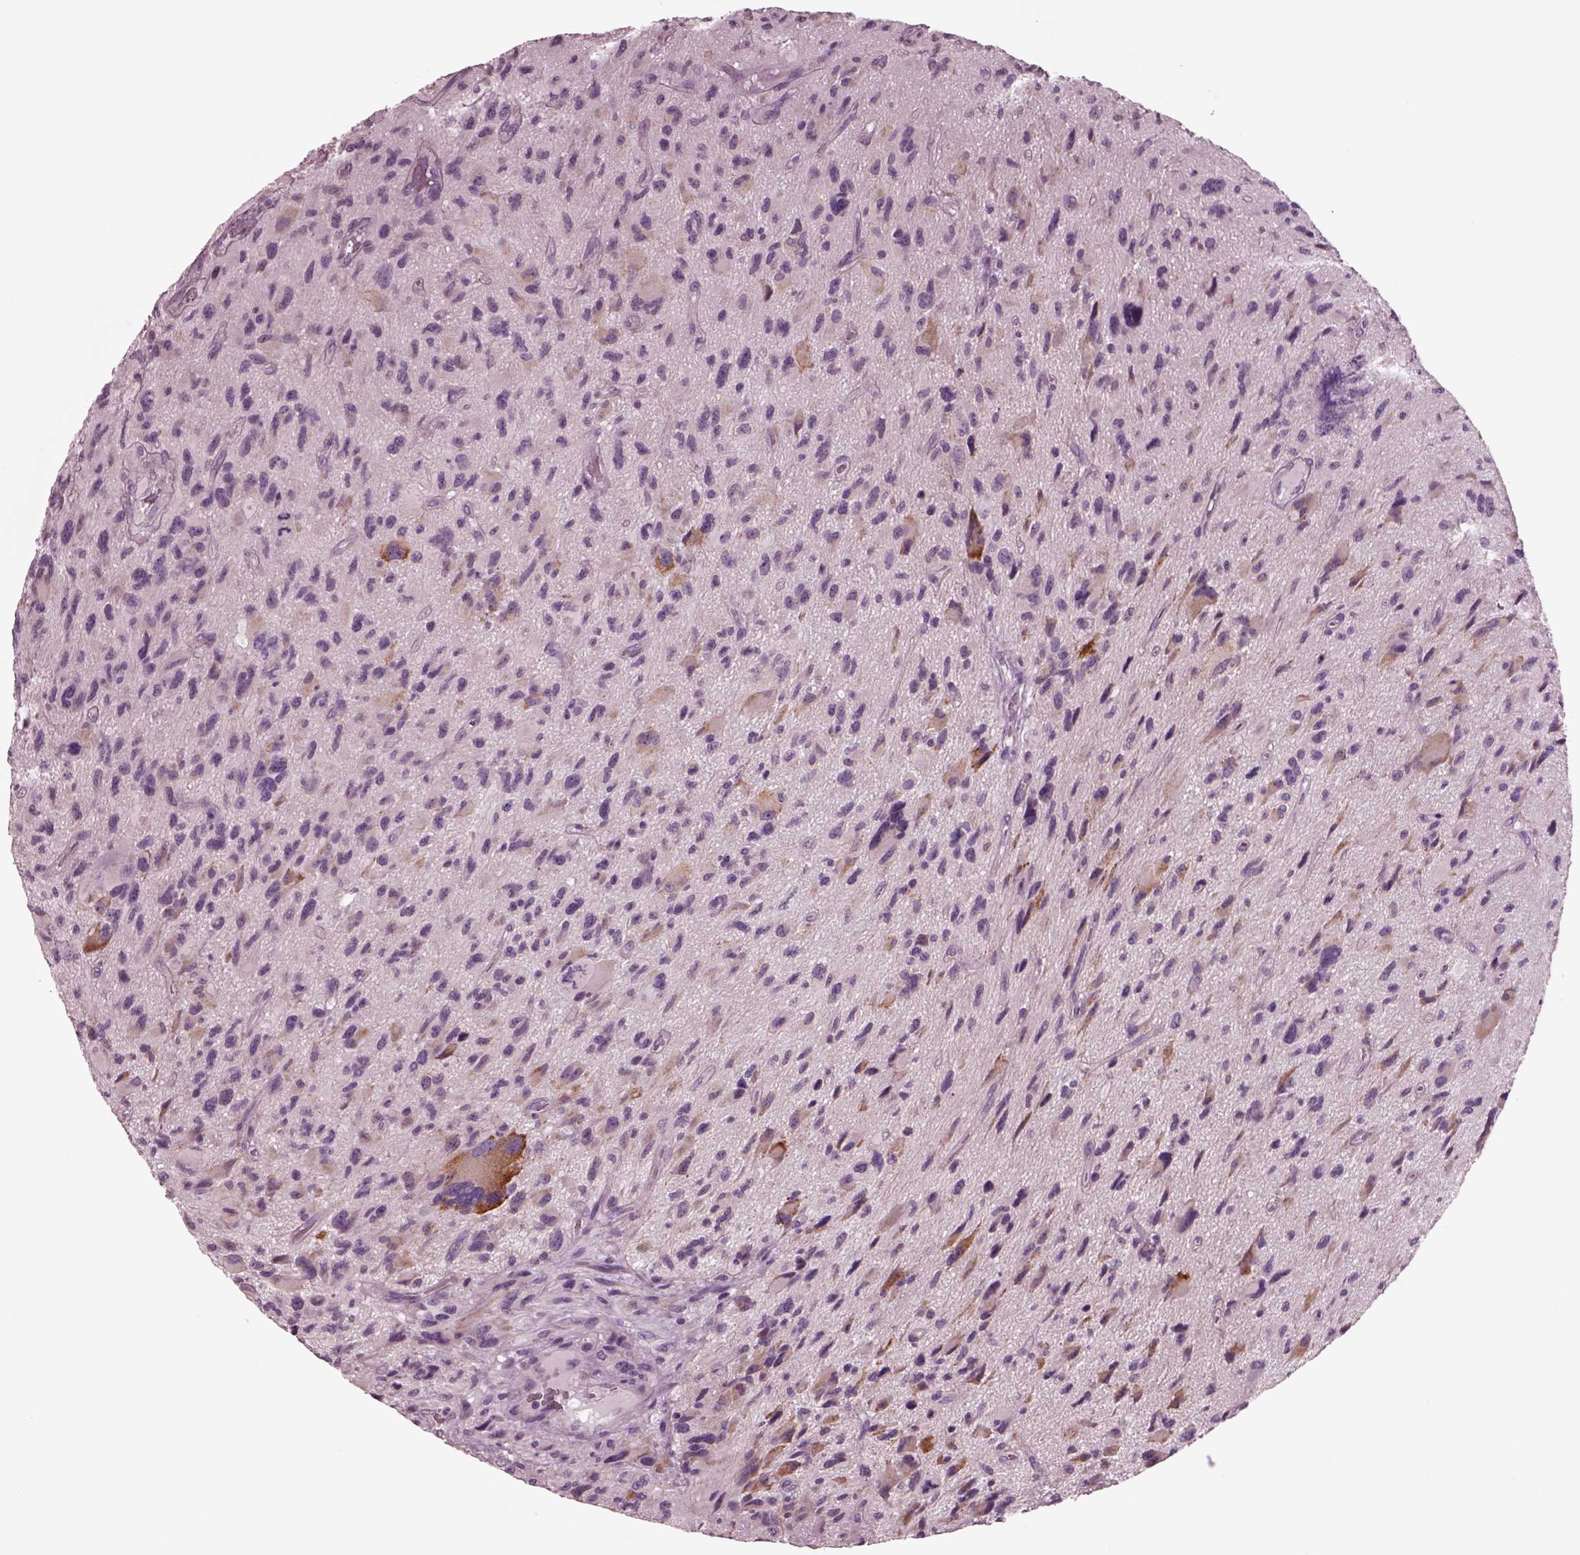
{"staining": {"intensity": "weak", "quantity": "<25%", "location": "cytoplasmic/membranous"}, "tissue": "glioma", "cell_type": "Tumor cells", "image_type": "cancer", "snomed": [{"axis": "morphology", "description": "Glioma, malignant, NOS"}, {"axis": "morphology", "description": "Glioma, malignant, High grade"}, {"axis": "topography", "description": "Brain"}], "caption": "Tumor cells show no significant positivity in high-grade glioma (malignant). The staining is performed using DAB brown chromogen with nuclei counter-stained in using hematoxylin.", "gene": "AP4M1", "patient": {"sex": "female", "age": 71}}